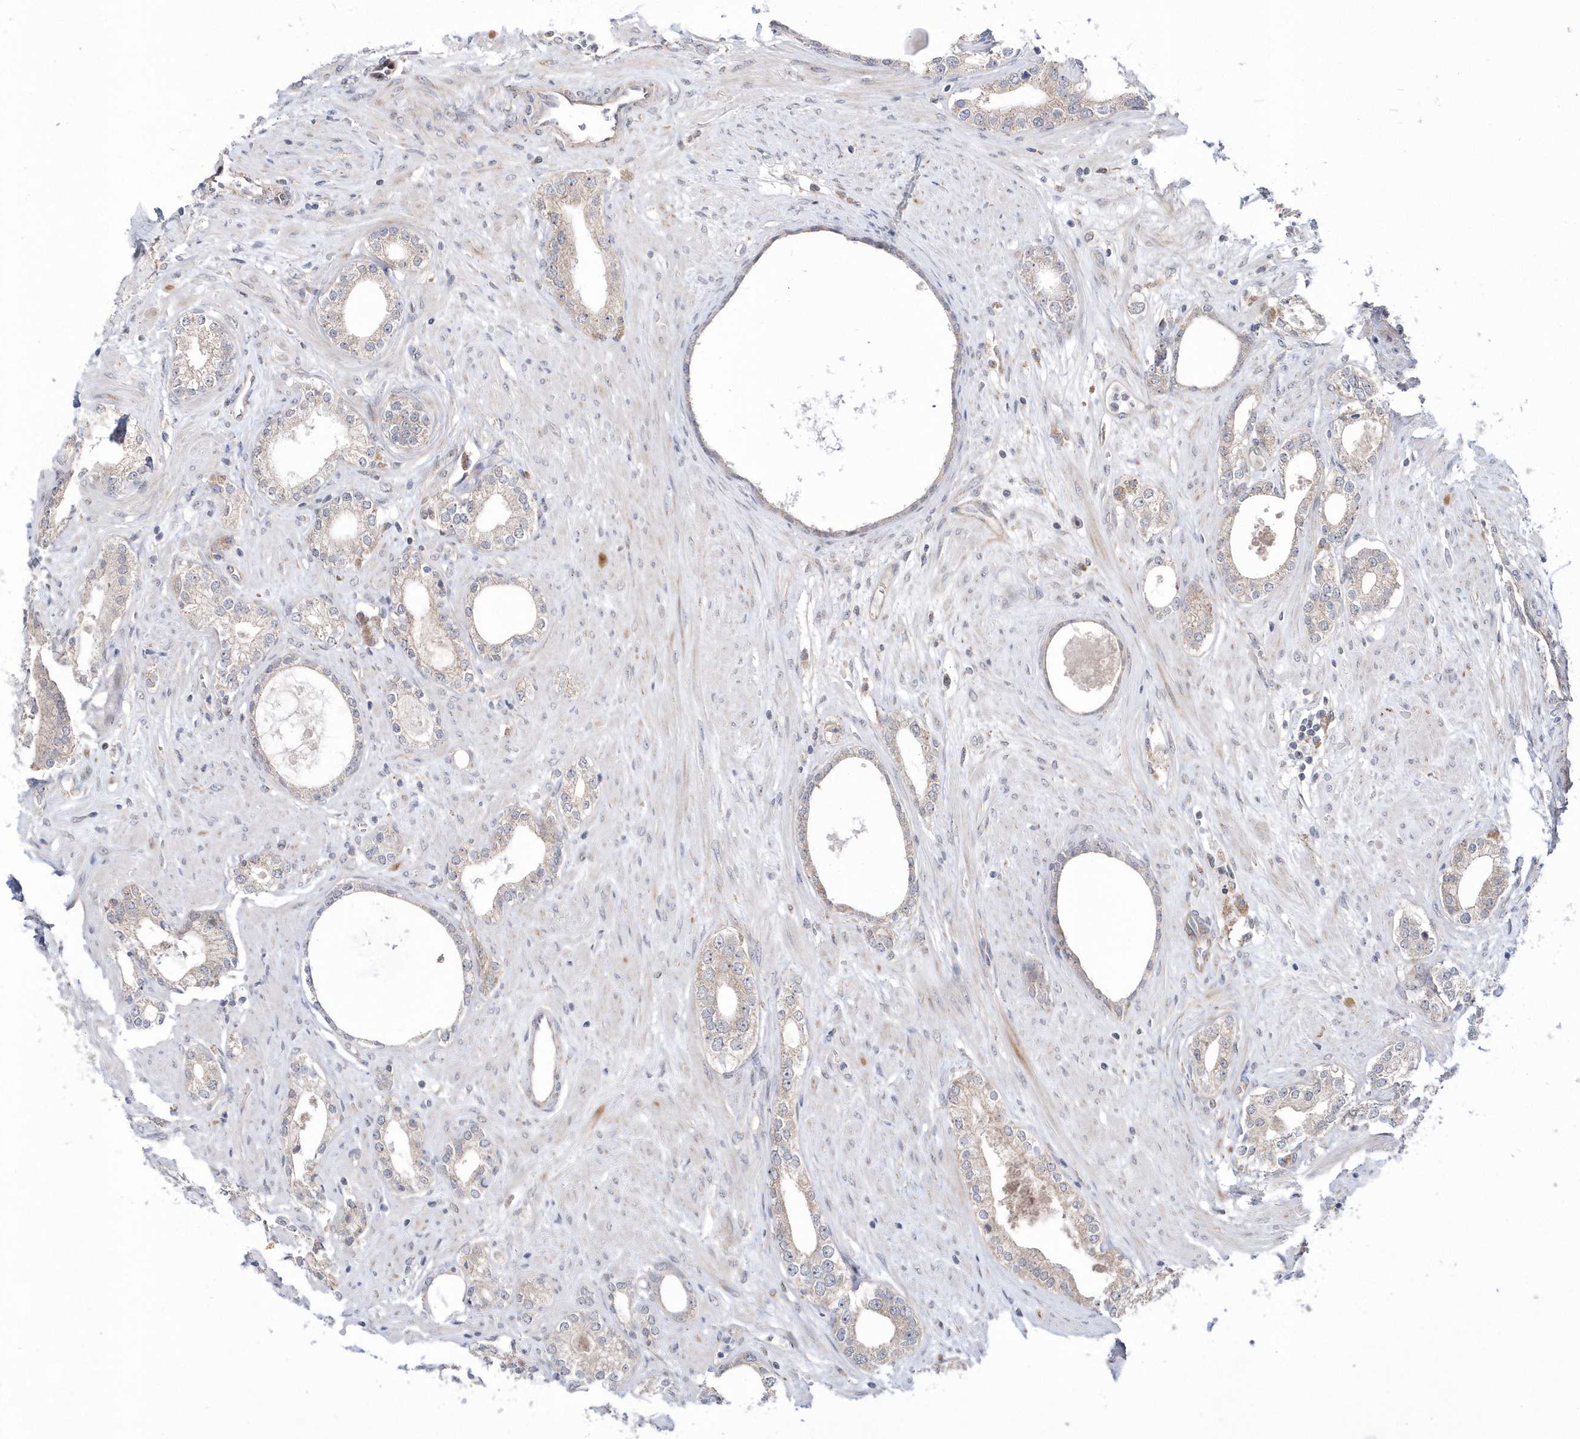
{"staining": {"intensity": "negative", "quantity": "none", "location": "none"}, "tissue": "prostate cancer", "cell_type": "Tumor cells", "image_type": "cancer", "snomed": [{"axis": "morphology", "description": "Adenocarcinoma, High grade"}, {"axis": "topography", "description": "Prostate"}], "caption": "Immunohistochemical staining of human prostate adenocarcinoma (high-grade) demonstrates no significant expression in tumor cells.", "gene": "DALRD3", "patient": {"sex": "male", "age": 63}}